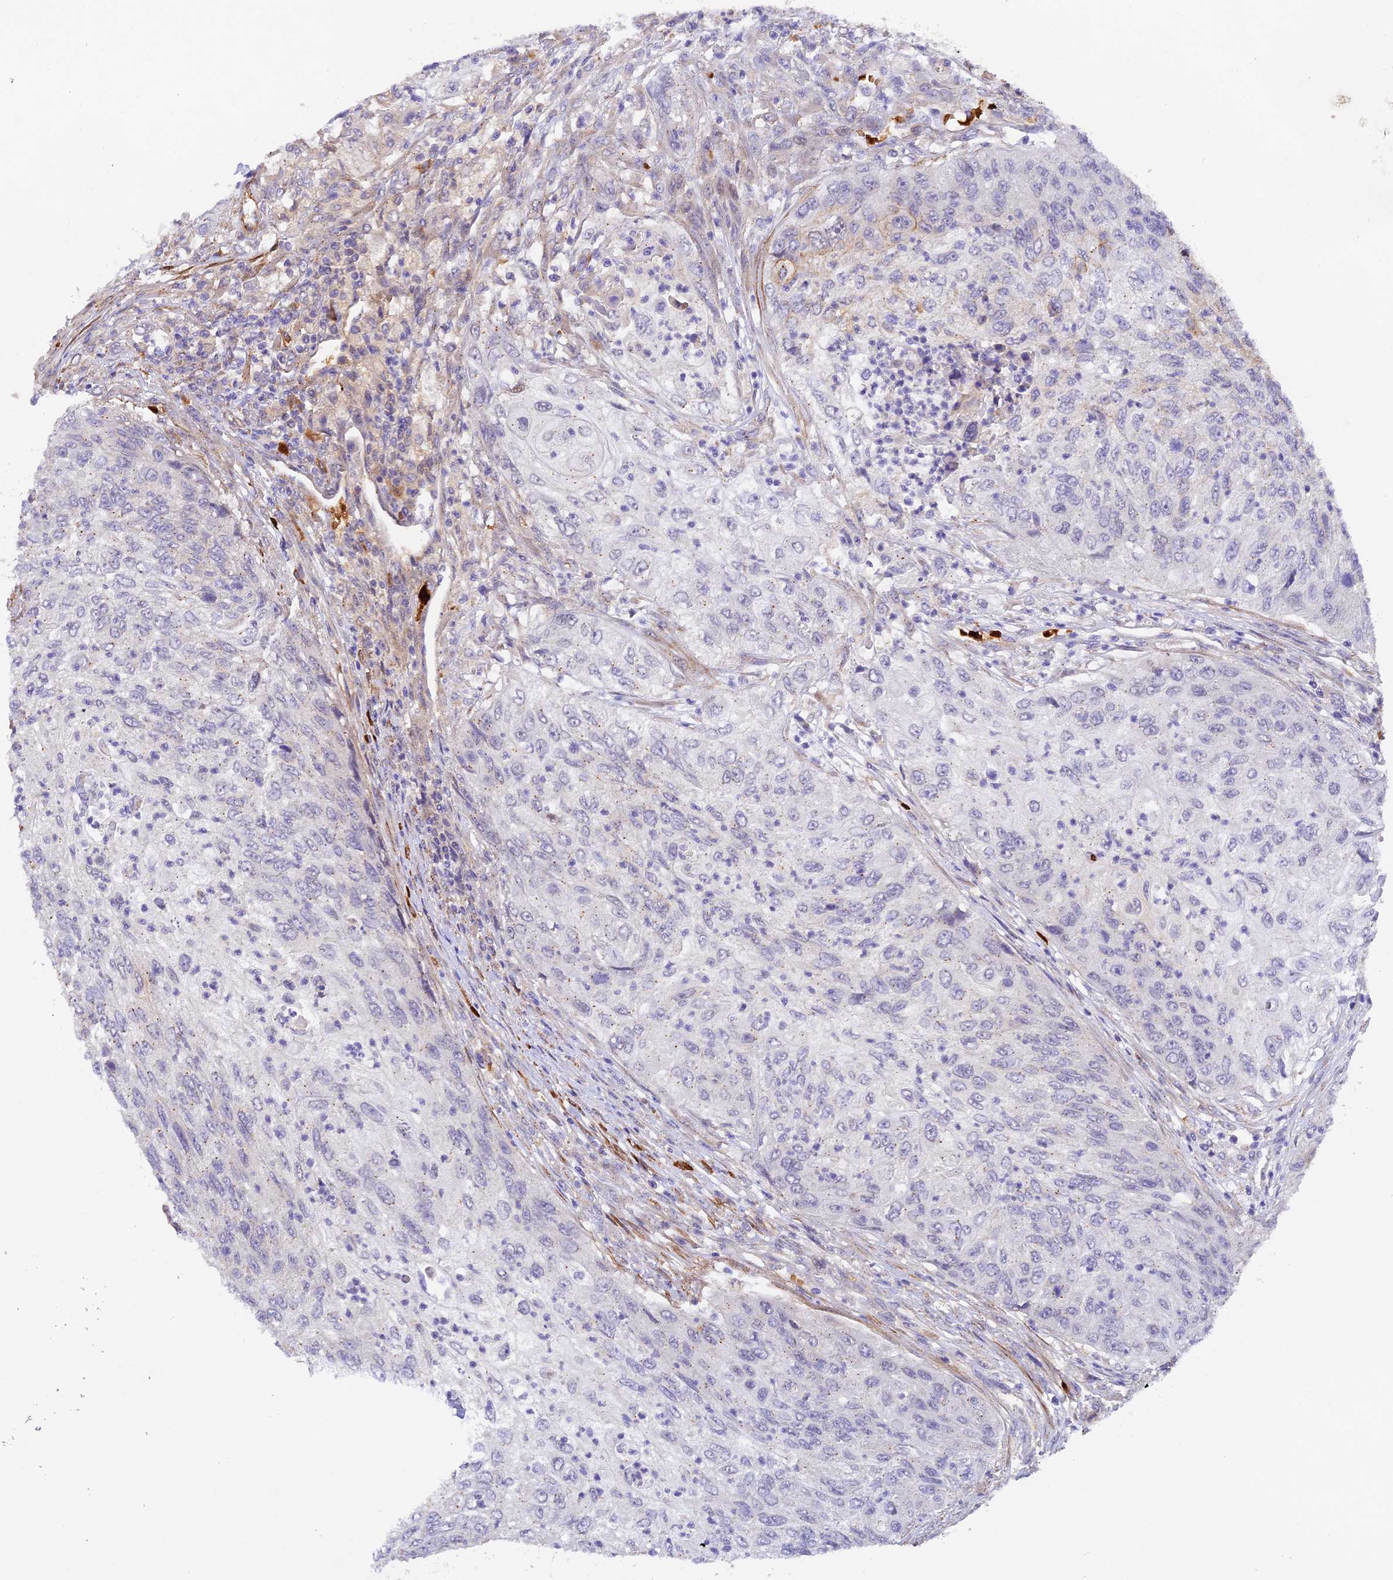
{"staining": {"intensity": "negative", "quantity": "none", "location": "none"}, "tissue": "urothelial cancer", "cell_type": "Tumor cells", "image_type": "cancer", "snomed": [{"axis": "morphology", "description": "Urothelial carcinoma, High grade"}, {"axis": "topography", "description": "Urinary bladder"}], "caption": "The micrograph shows no staining of tumor cells in urothelial cancer.", "gene": "WDFY4", "patient": {"sex": "female", "age": 60}}